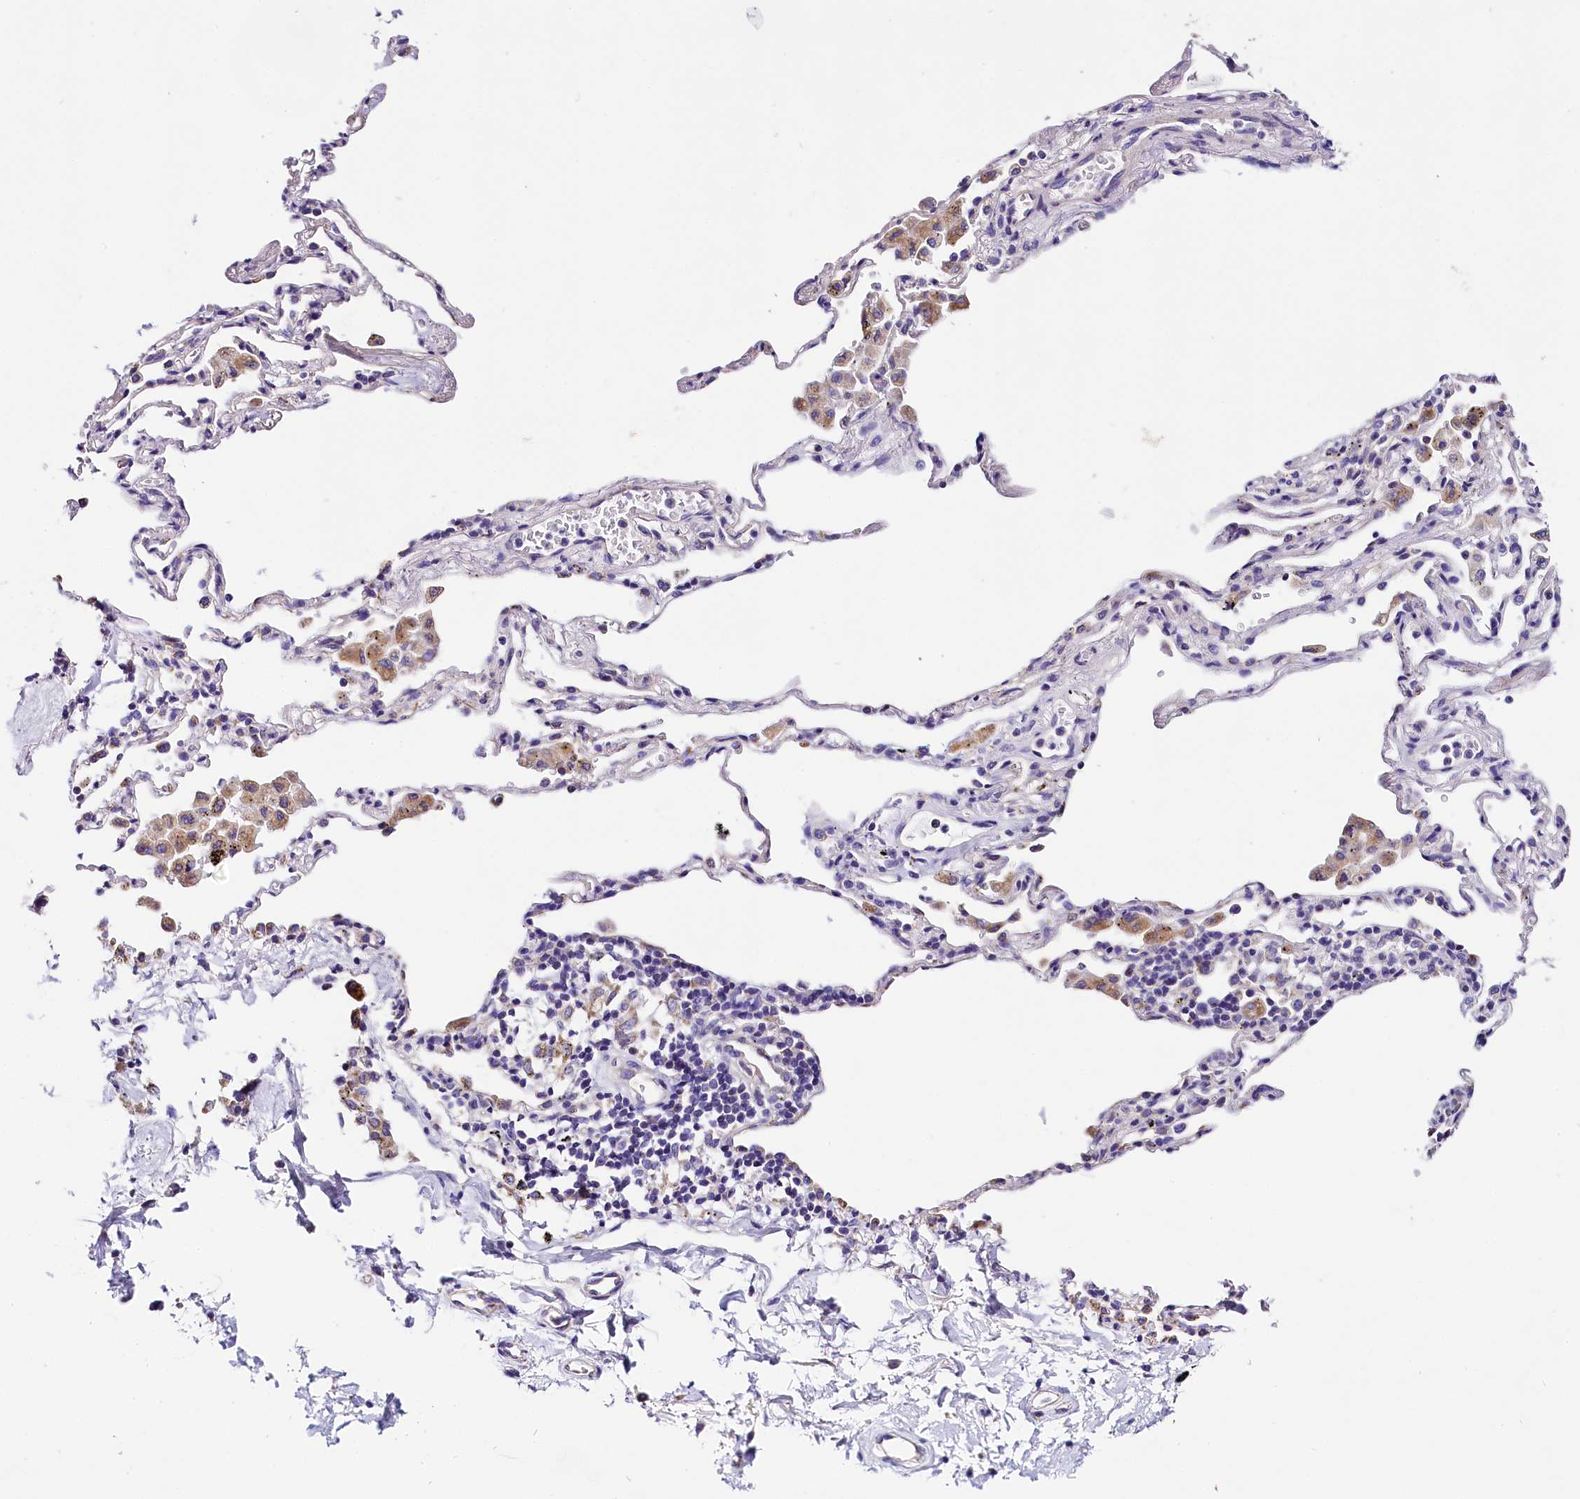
{"staining": {"intensity": "negative", "quantity": "none", "location": "none"}, "tissue": "lung cancer", "cell_type": "Tumor cells", "image_type": "cancer", "snomed": [{"axis": "morphology", "description": "Normal tissue, NOS"}, {"axis": "morphology", "description": "Adenocarcinoma, NOS"}, {"axis": "topography", "description": "Lung"}], "caption": "Tumor cells show no significant expression in adenocarcinoma (lung).", "gene": "ACAA2", "patient": {"sex": "male", "age": 59}}